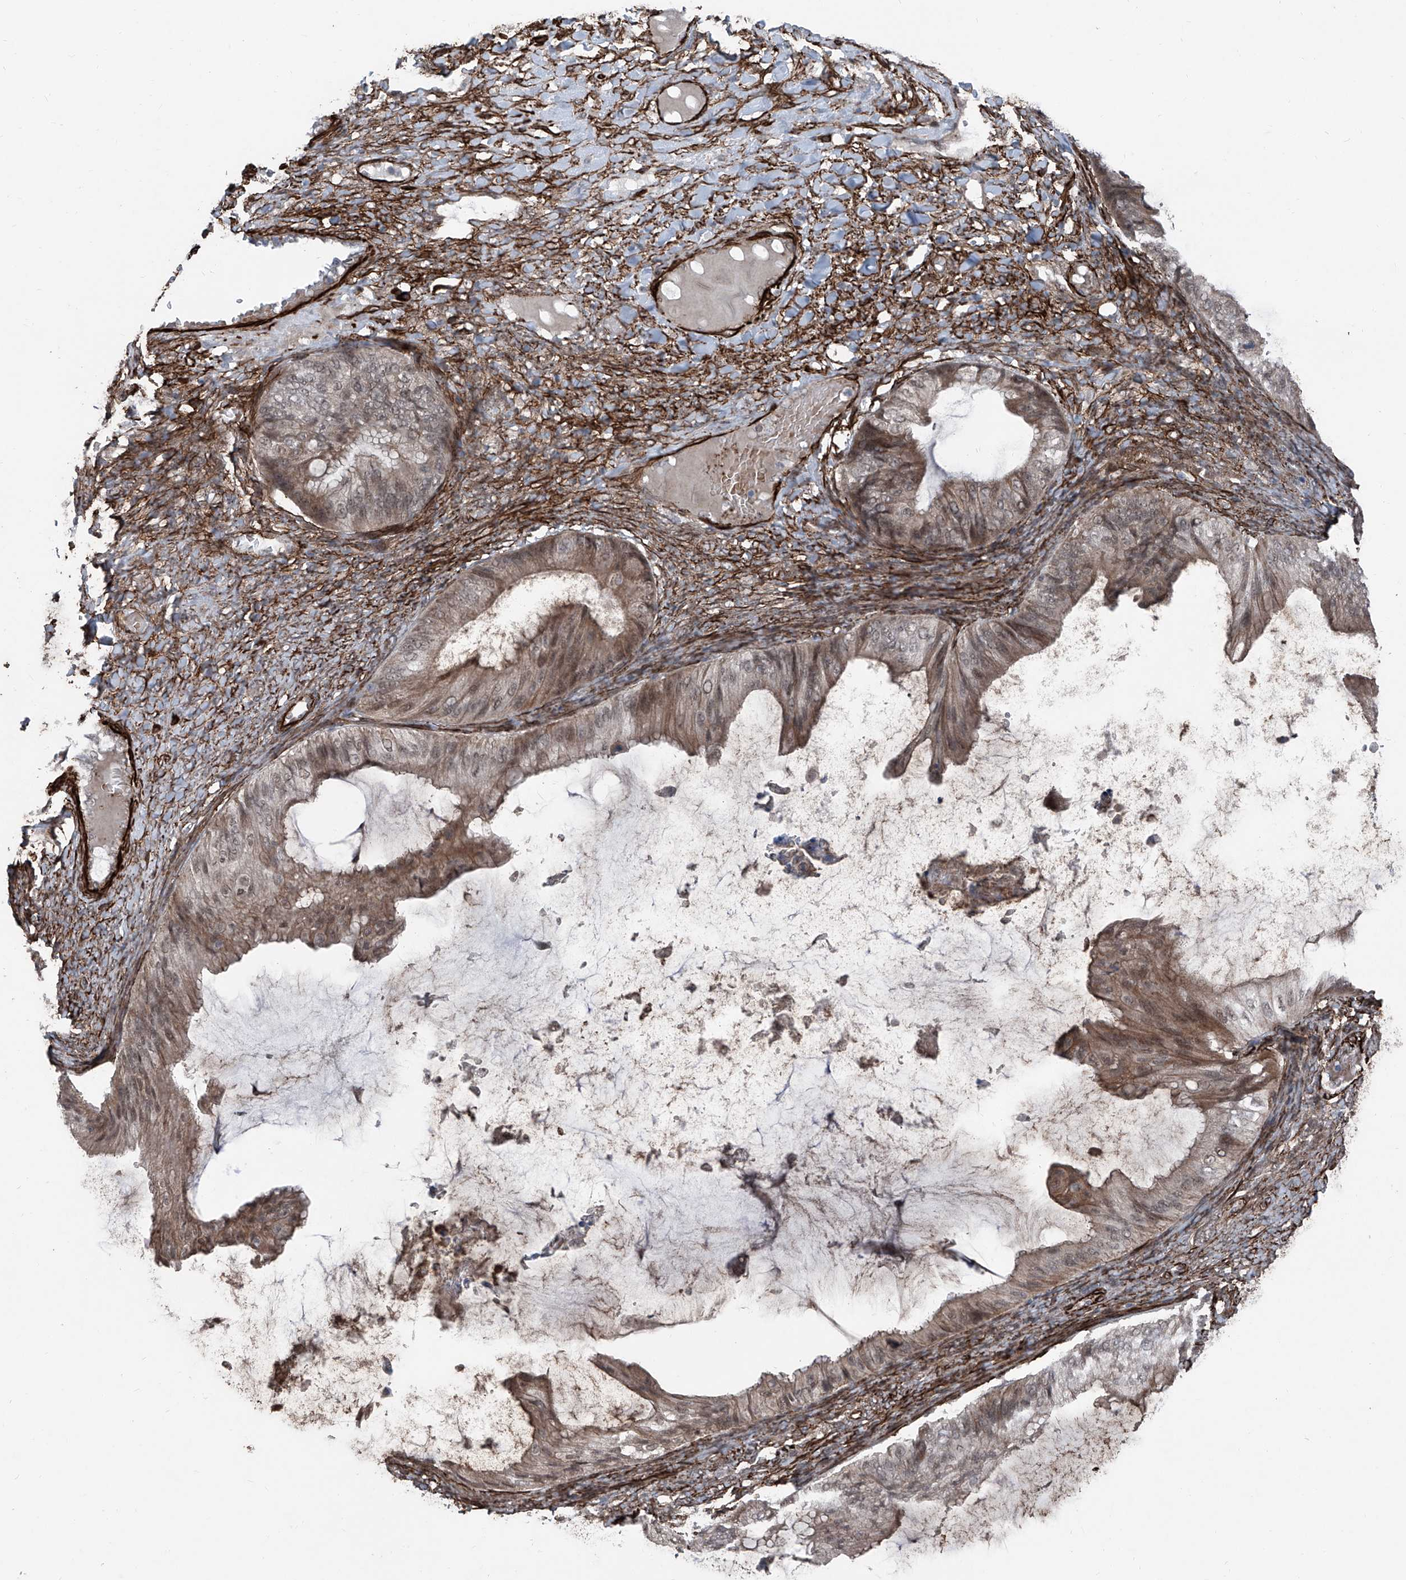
{"staining": {"intensity": "weak", "quantity": ">75%", "location": "cytoplasmic/membranous,nuclear"}, "tissue": "ovarian cancer", "cell_type": "Tumor cells", "image_type": "cancer", "snomed": [{"axis": "morphology", "description": "Cystadenocarcinoma, mucinous, NOS"}, {"axis": "topography", "description": "Ovary"}], "caption": "Tumor cells exhibit low levels of weak cytoplasmic/membranous and nuclear positivity in approximately >75% of cells in ovarian mucinous cystadenocarcinoma. (DAB (3,3'-diaminobenzidine) = brown stain, brightfield microscopy at high magnification).", "gene": "COA7", "patient": {"sex": "female", "age": 61}}